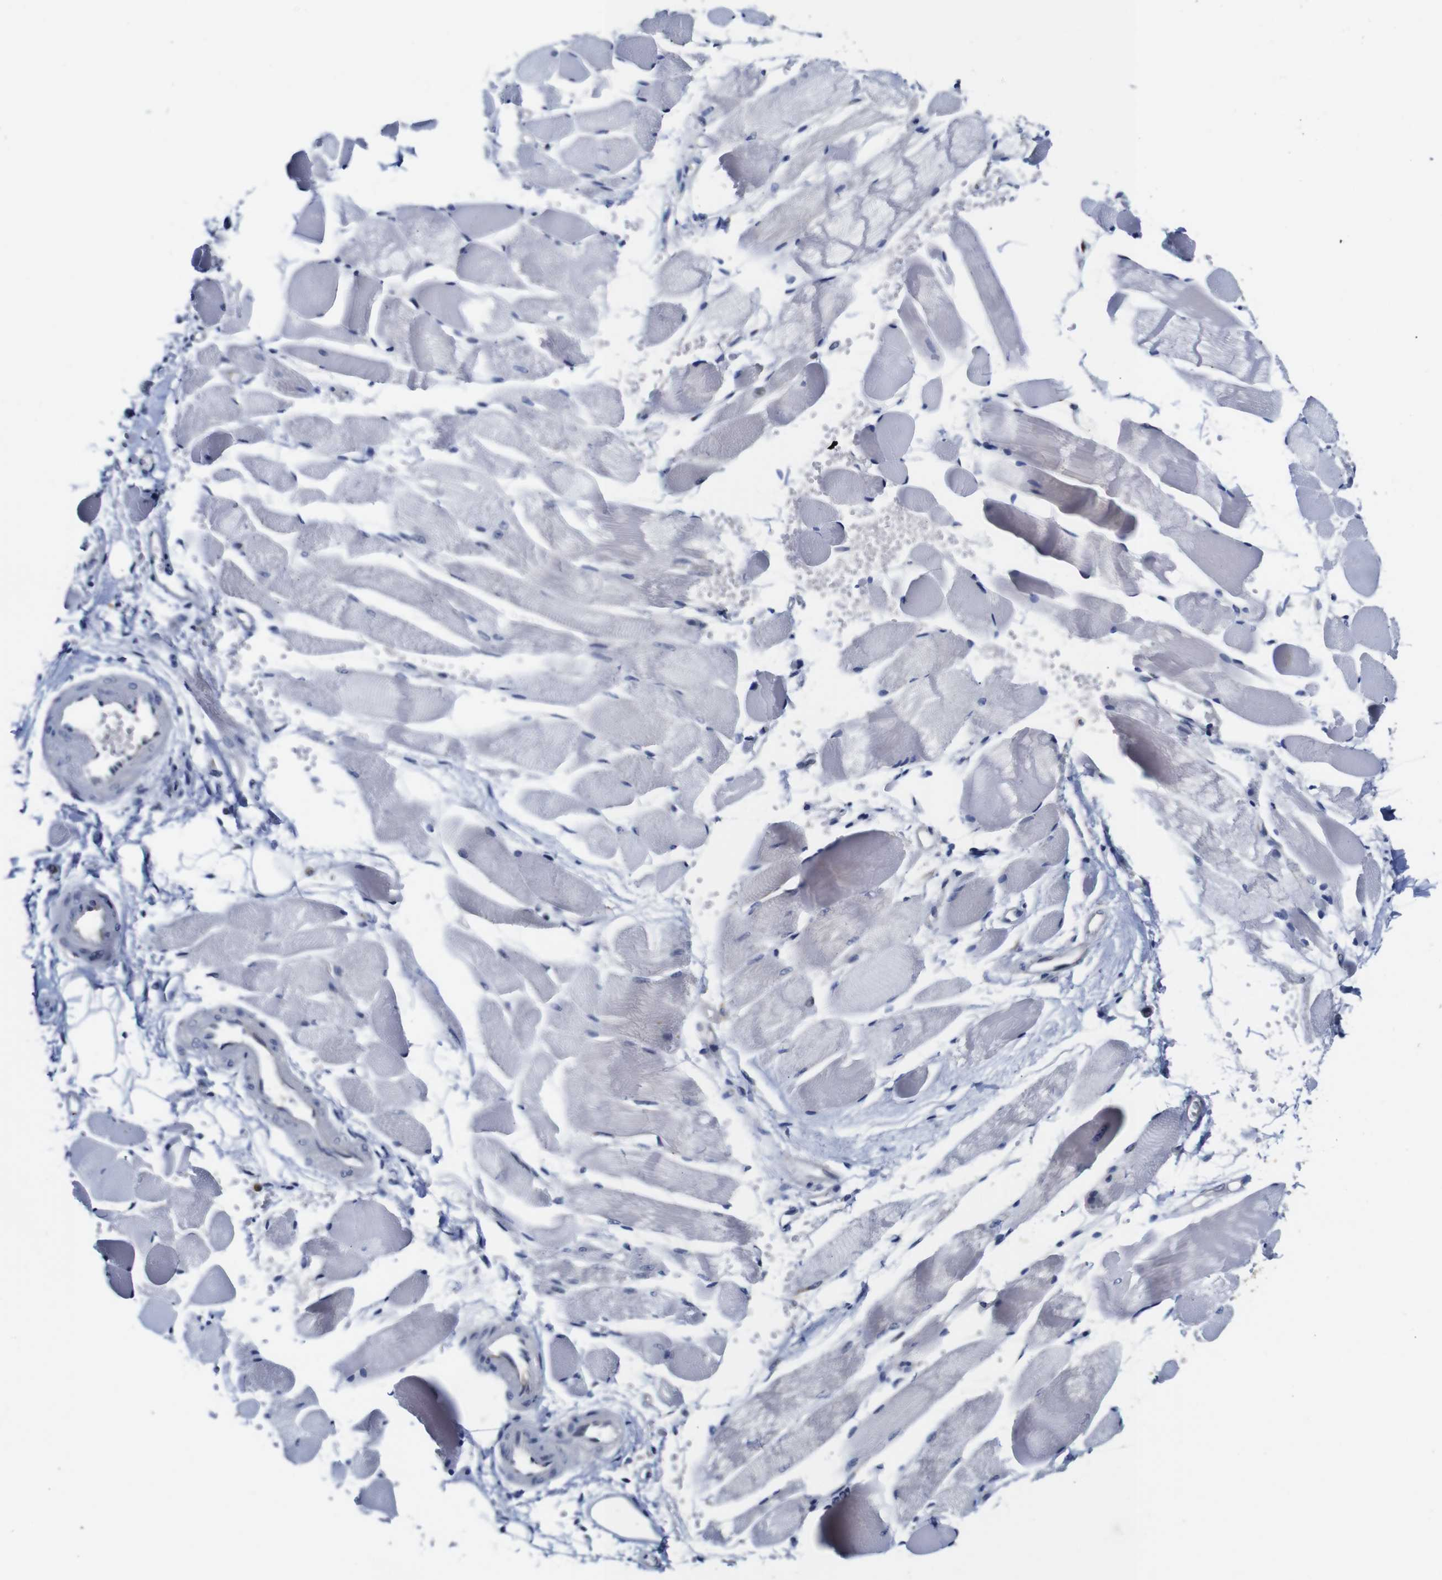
{"staining": {"intensity": "negative", "quantity": "none", "location": "none"}, "tissue": "skeletal muscle", "cell_type": "Myocytes", "image_type": "normal", "snomed": [{"axis": "morphology", "description": "Normal tissue, NOS"}, {"axis": "topography", "description": "Skeletal muscle"}, {"axis": "topography", "description": "Peripheral nerve tissue"}], "caption": "The histopathology image reveals no significant positivity in myocytes of skeletal muscle.", "gene": "FURIN", "patient": {"sex": "female", "age": 84}}